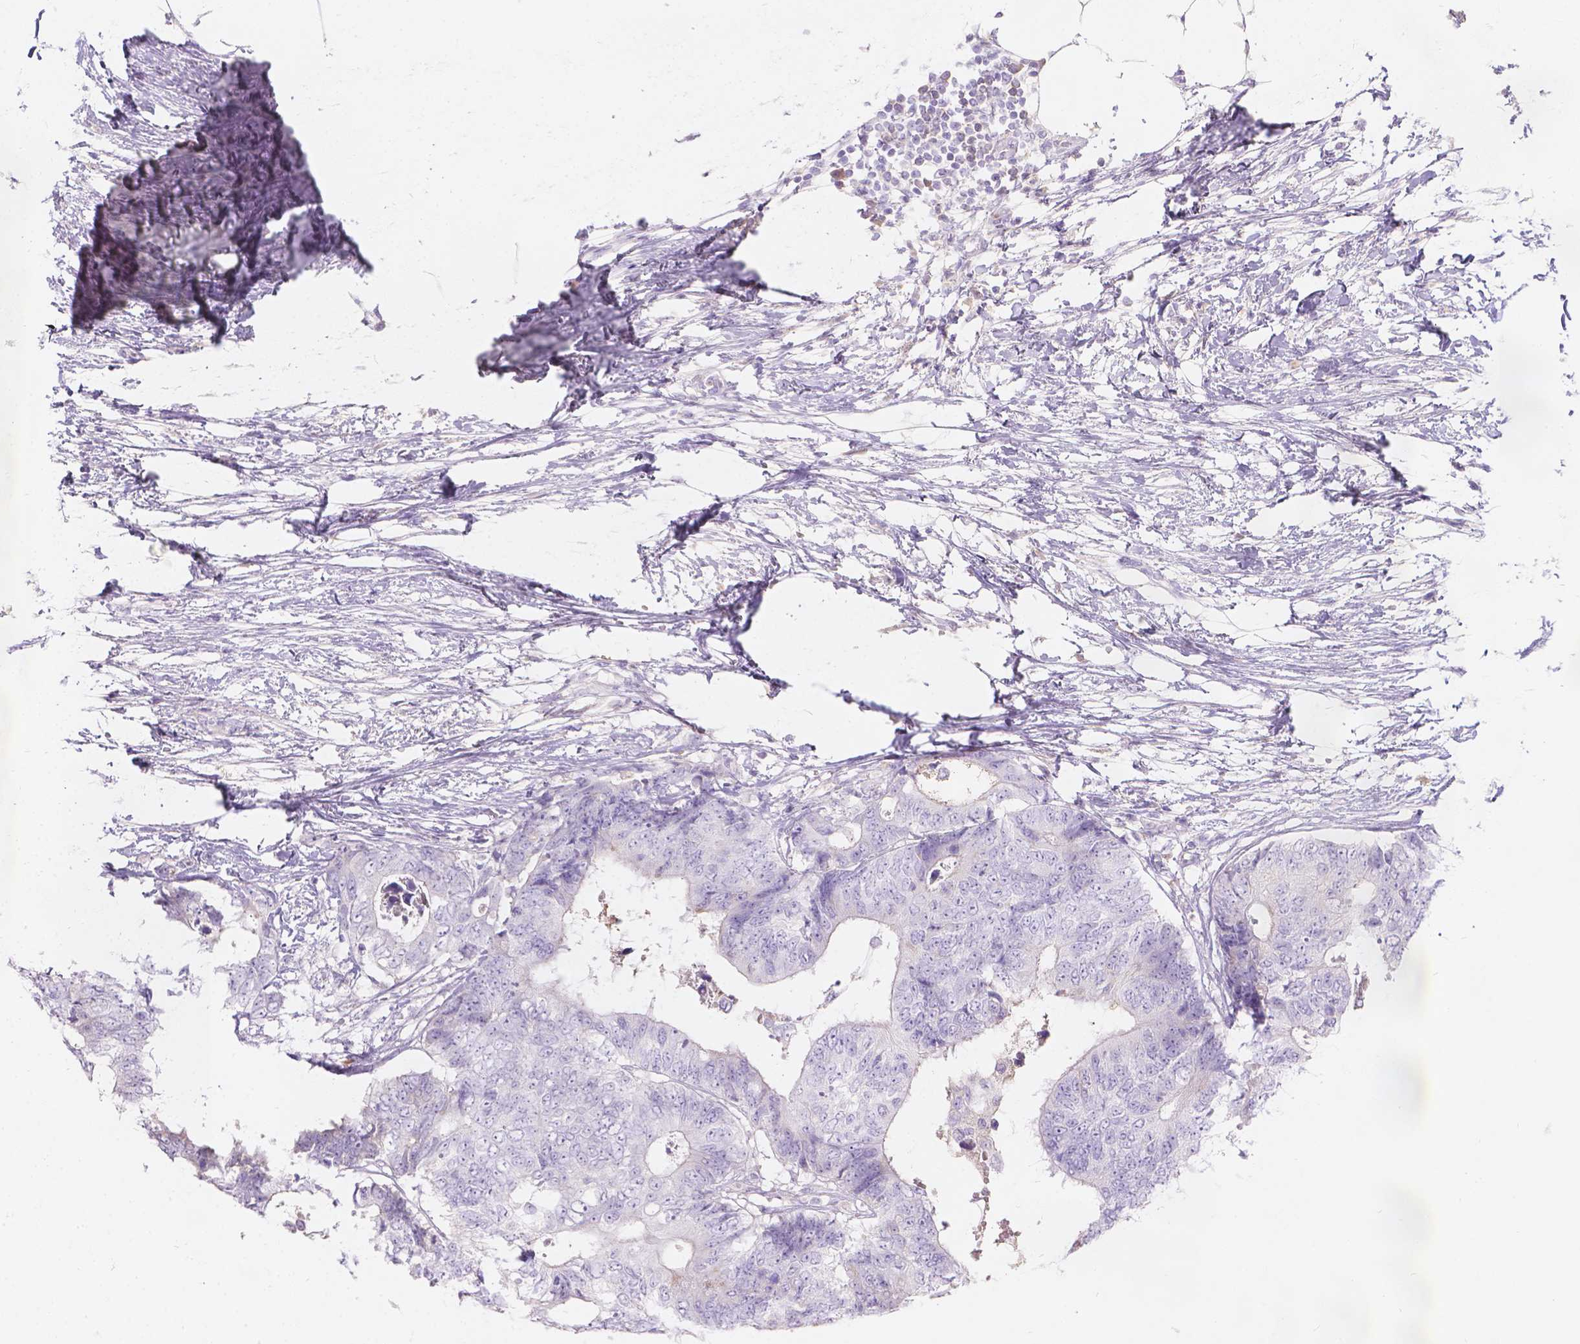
{"staining": {"intensity": "negative", "quantity": "none", "location": "none"}, "tissue": "colorectal cancer", "cell_type": "Tumor cells", "image_type": "cancer", "snomed": [{"axis": "morphology", "description": "Adenocarcinoma, NOS"}, {"axis": "topography", "description": "Colon"}], "caption": "Protein analysis of colorectal cancer (adenocarcinoma) shows no significant positivity in tumor cells. (Stains: DAB IHC with hematoxylin counter stain, Microscopy: brightfield microscopy at high magnification).", "gene": "GAL3ST2", "patient": {"sex": "female", "age": 48}}